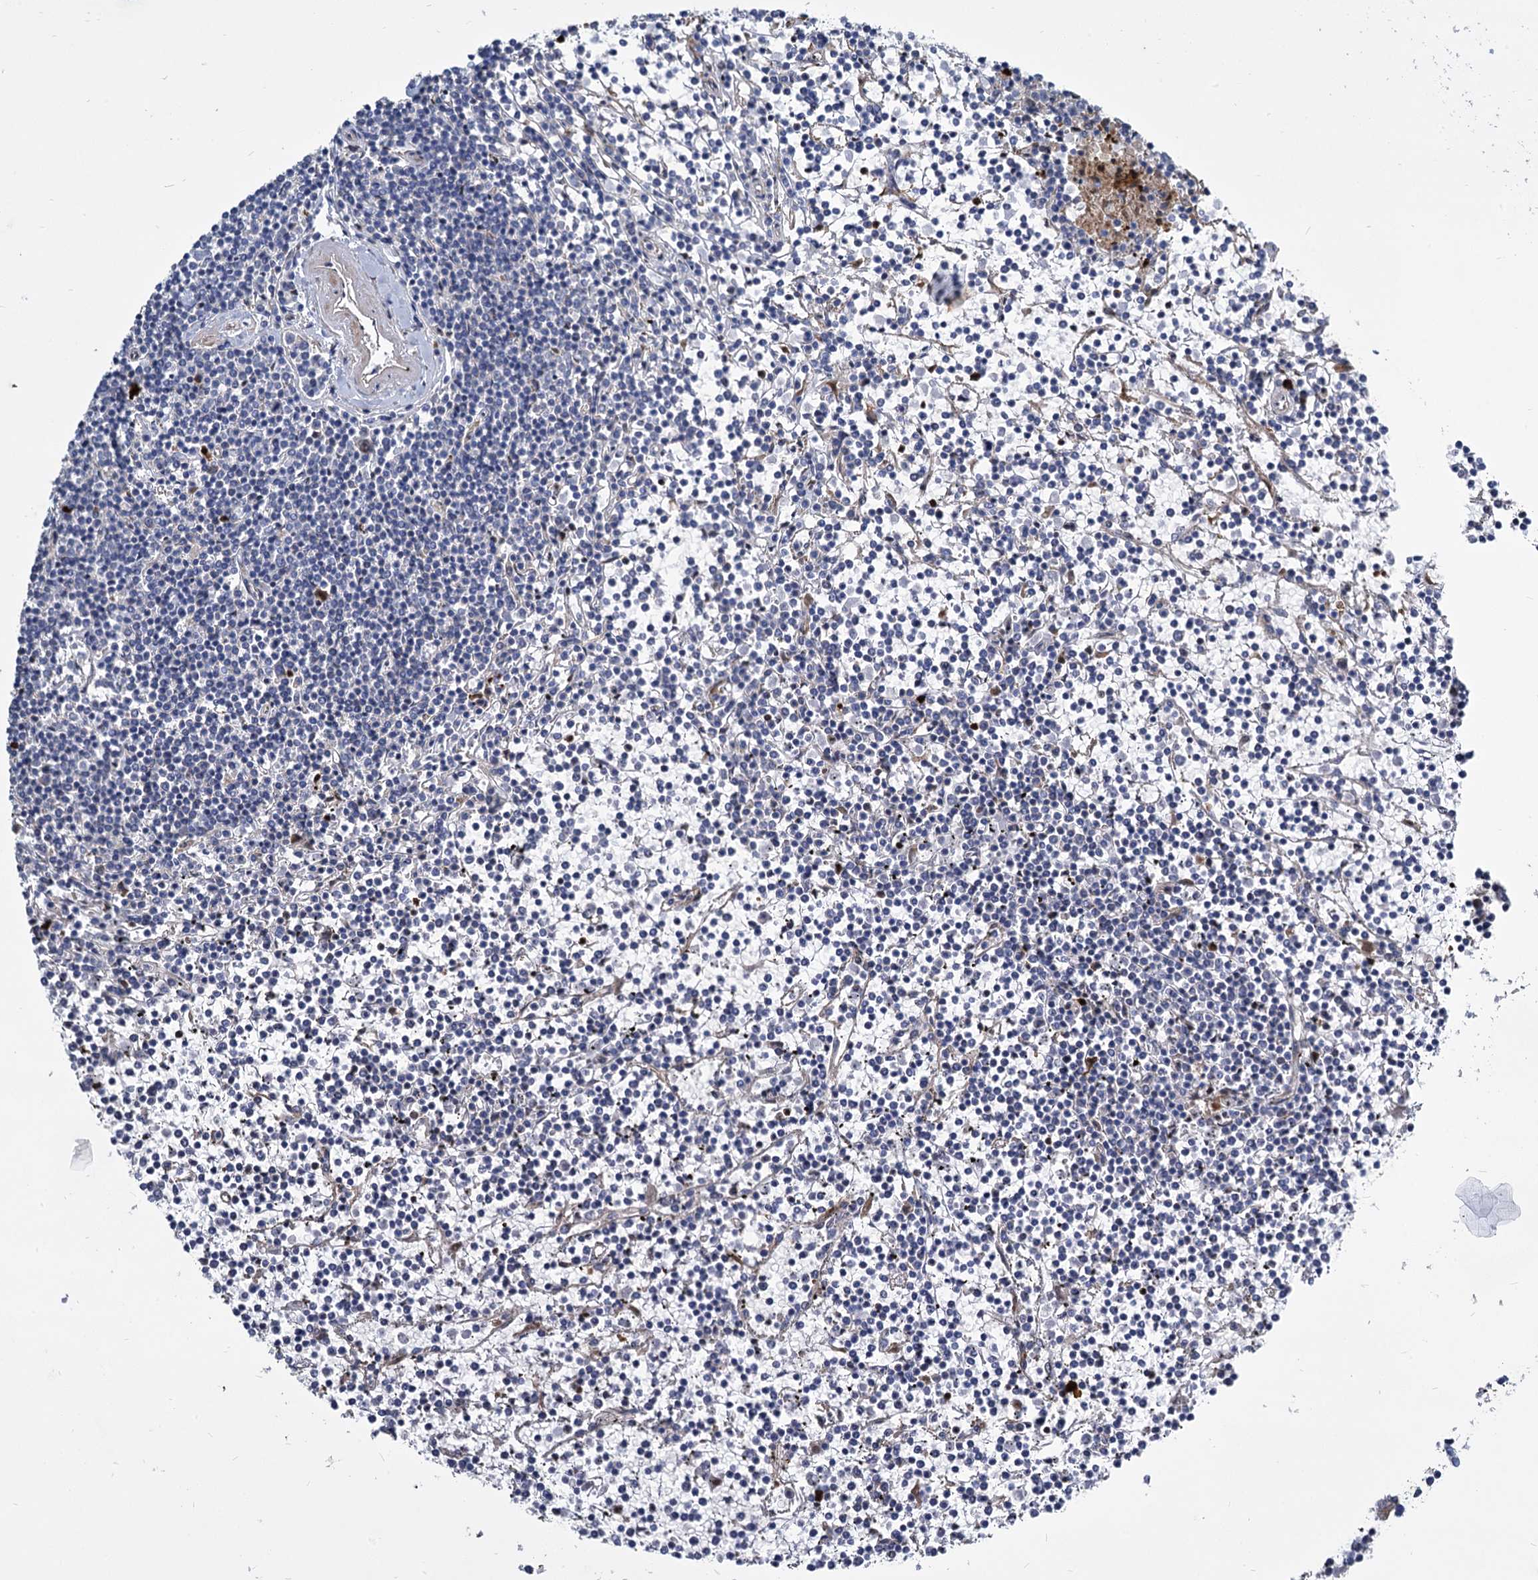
{"staining": {"intensity": "negative", "quantity": "none", "location": "none"}, "tissue": "lymphoma", "cell_type": "Tumor cells", "image_type": "cancer", "snomed": [{"axis": "morphology", "description": "Malignant lymphoma, non-Hodgkin's type, Low grade"}, {"axis": "topography", "description": "Spleen"}], "caption": "Human malignant lymphoma, non-Hodgkin's type (low-grade) stained for a protein using immunohistochemistry reveals no expression in tumor cells.", "gene": "TRIM77", "patient": {"sex": "female", "age": 19}}